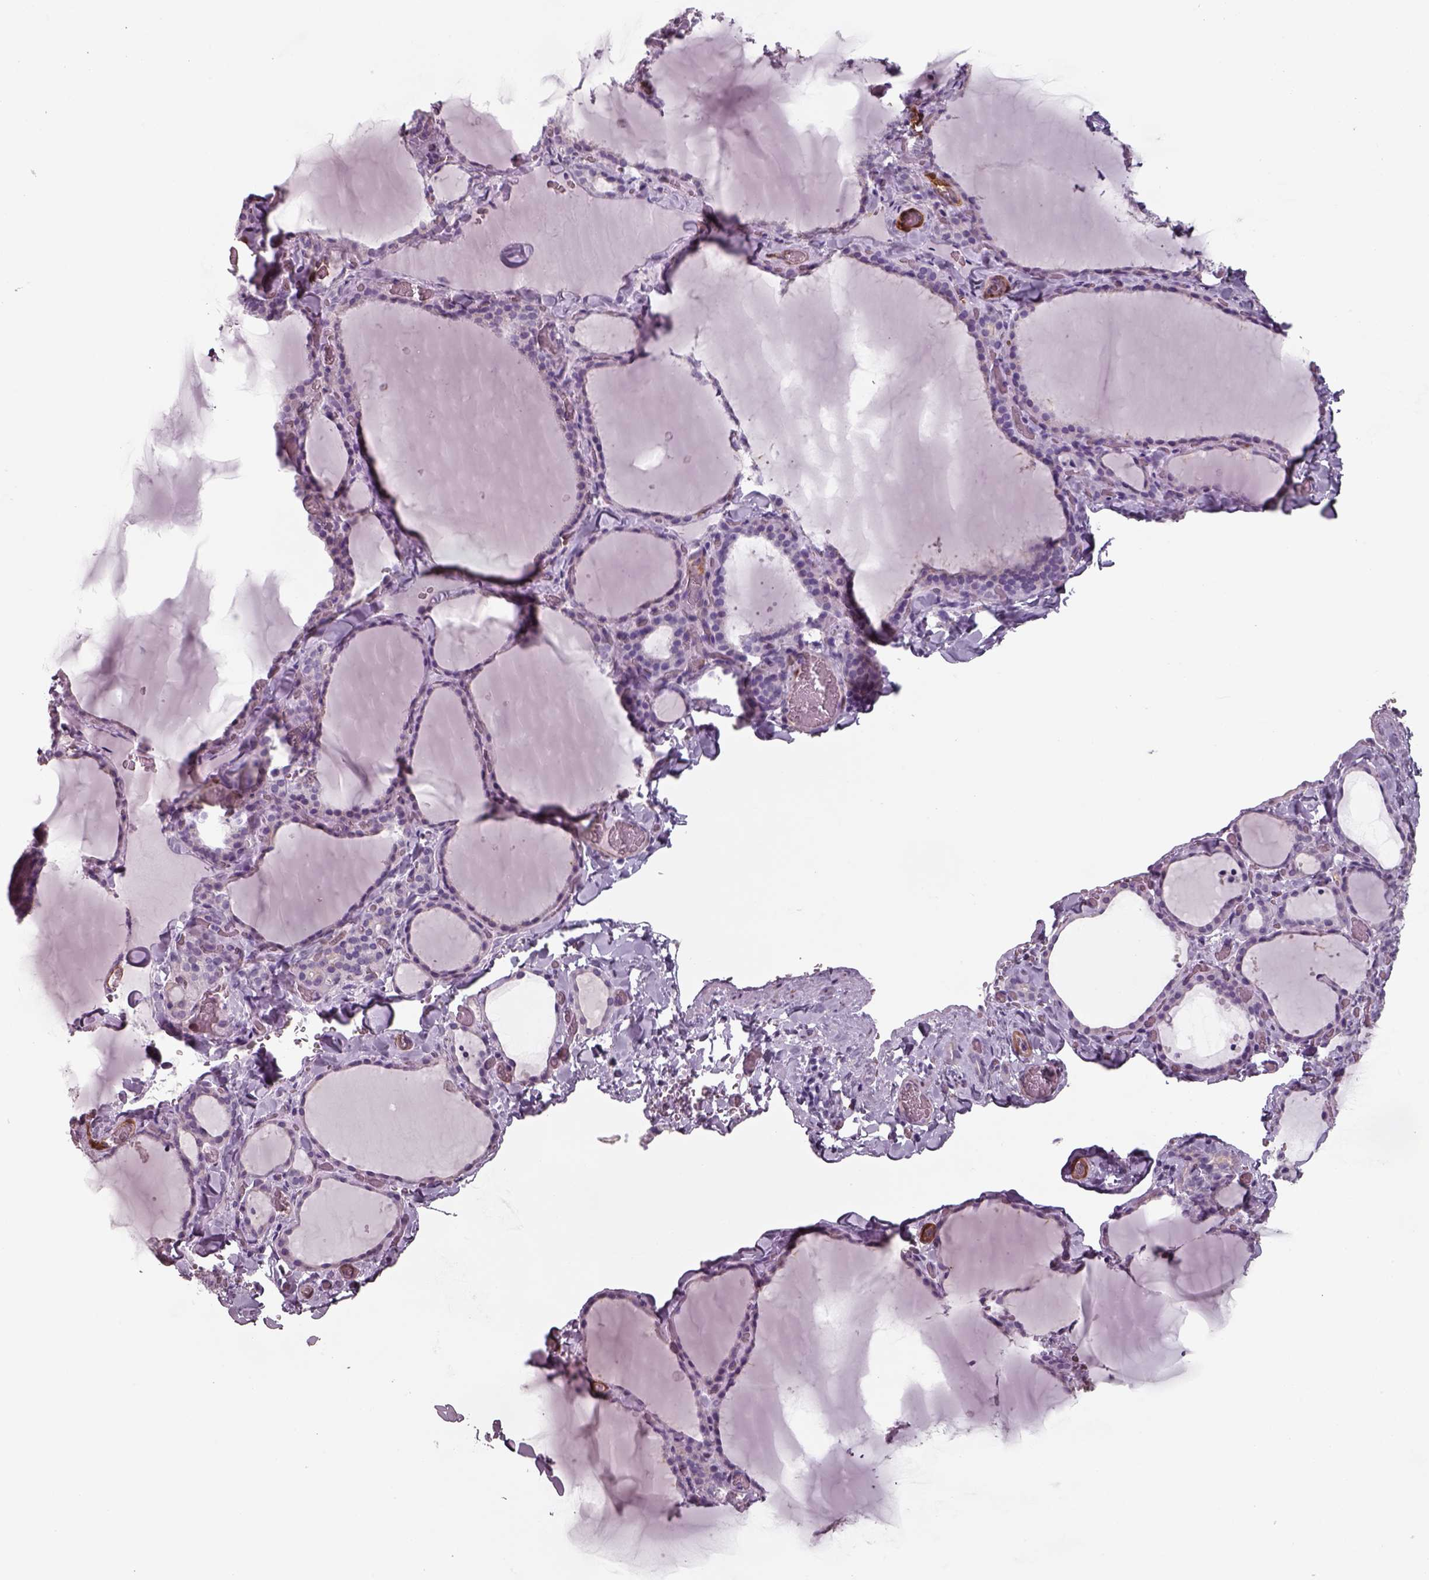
{"staining": {"intensity": "negative", "quantity": "none", "location": "none"}, "tissue": "thyroid gland", "cell_type": "Glandular cells", "image_type": "normal", "snomed": [{"axis": "morphology", "description": "Normal tissue, NOS"}, {"axis": "topography", "description": "Thyroid gland"}], "caption": "Benign thyroid gland was stained to show a protein in brown. There is no significant staining in glandular cells. The staining is performed using DAB brown chromogen with nuclei counter-stained in using hematoxylin.", "gene": "ISYNA1", "patient": {"sex": "female", "age": 22}}